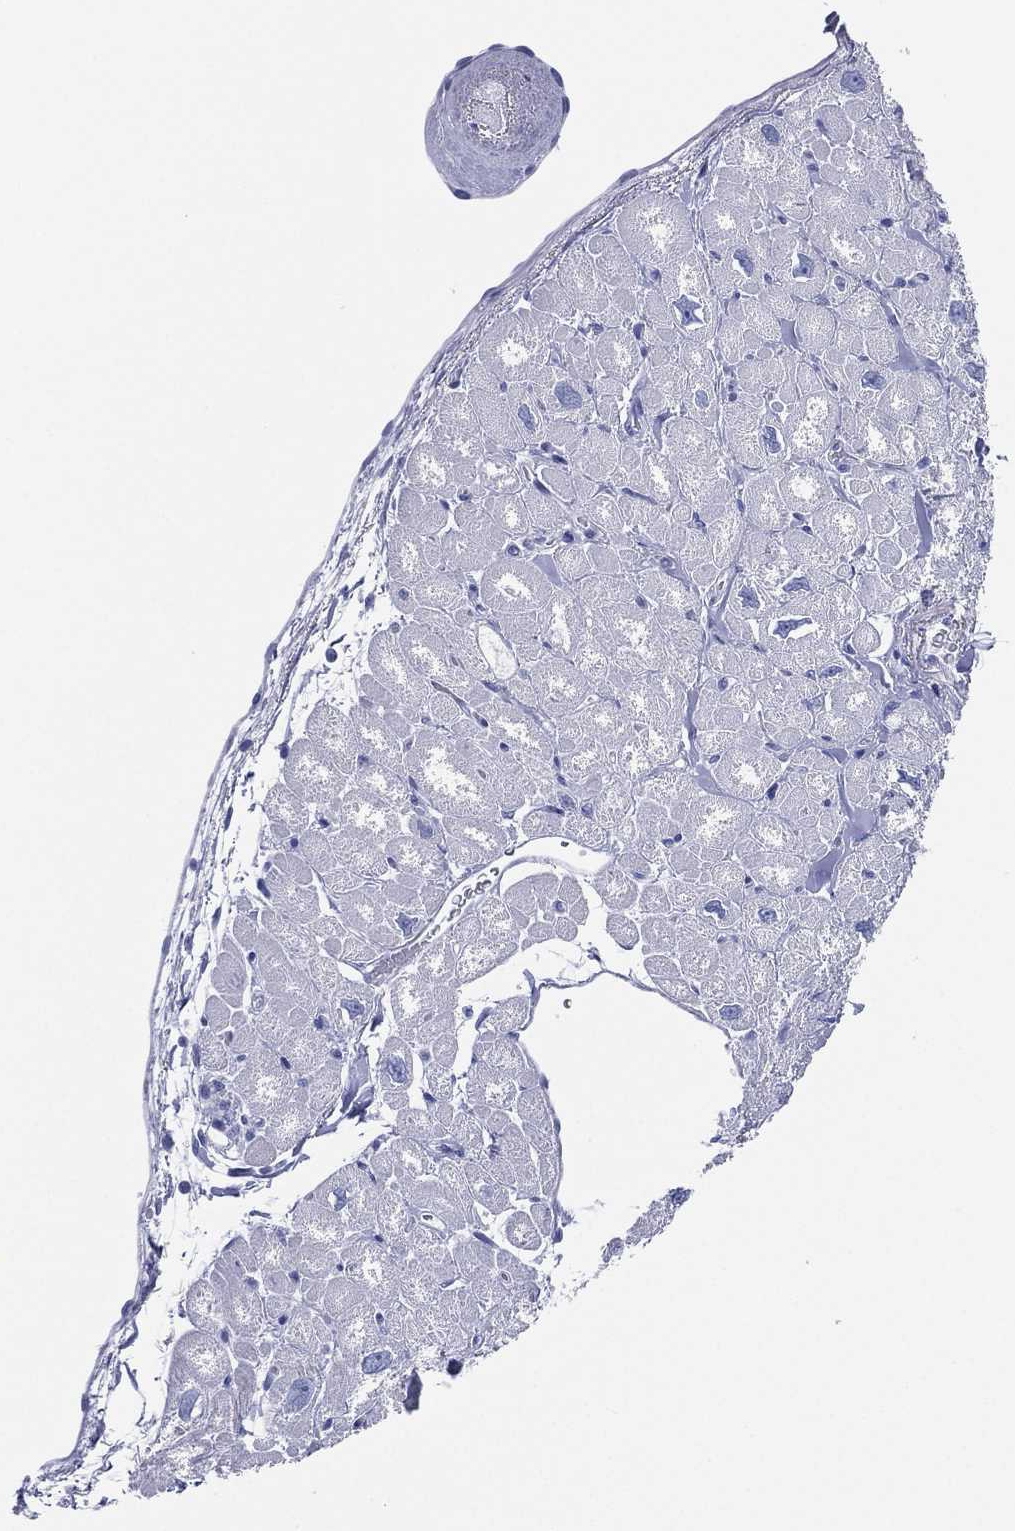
{"staining": {"intensity": "negative", "quantity": "none", "location": "none"}, "tissue": "heart muscle", "cell_type": "Cardiomyocytes", "image_type": "normal", "snomed": [{"axis": "morphology", "description": "Normal tissue, NOS"}, {"axis": "topography", "description": "Heart"}], "caption": "Immunohistochemical staining of normal heart muscle demonstrates no significant staining in cardiomyocytes.", "gene": "CD79A", "patient": {"sex": "male", "age": 55}}